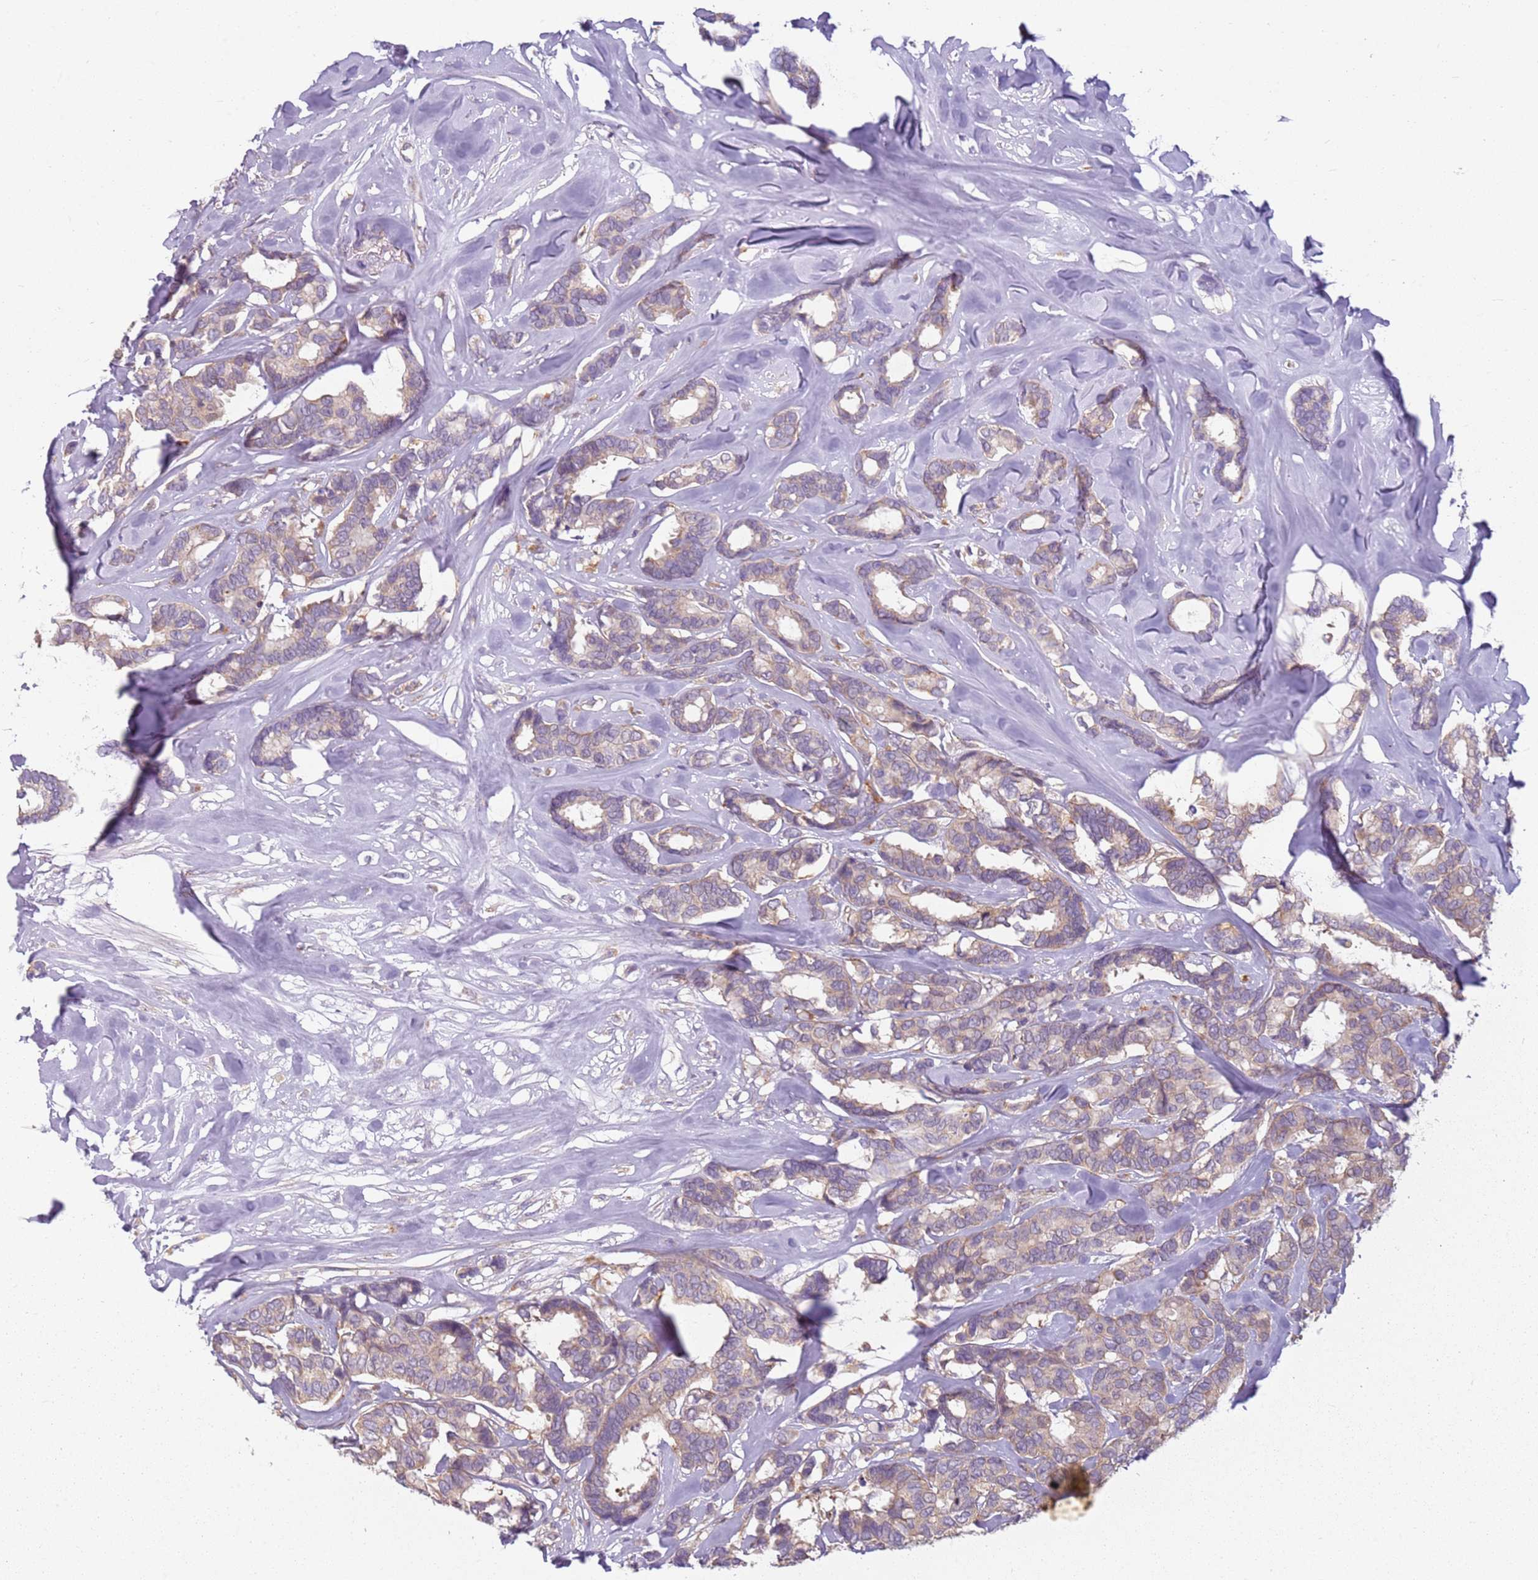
{"staining": {"intensity": "moderate", "quantity": "25%-75%", "location": "cytoplasmic/membranous"}, "tissue": "breast cancer", "cell_type": "Tumor cells", "image_type": "cancer", "snomed": [{"axis": "morphology", "description": "Duct carcinoma"}, {"axis": "topography", "description": "Breast"}], "caption": "Immunohistochemistry (IHC) of breast cancer (invasive ductal carcinoma) demonstrates medium levels of moderate cytoplasmic/membranous positivity in about 25%-75% of tumor cells.", "gene": "RPS28", "patient": {"sex": "female", "age": 87}}